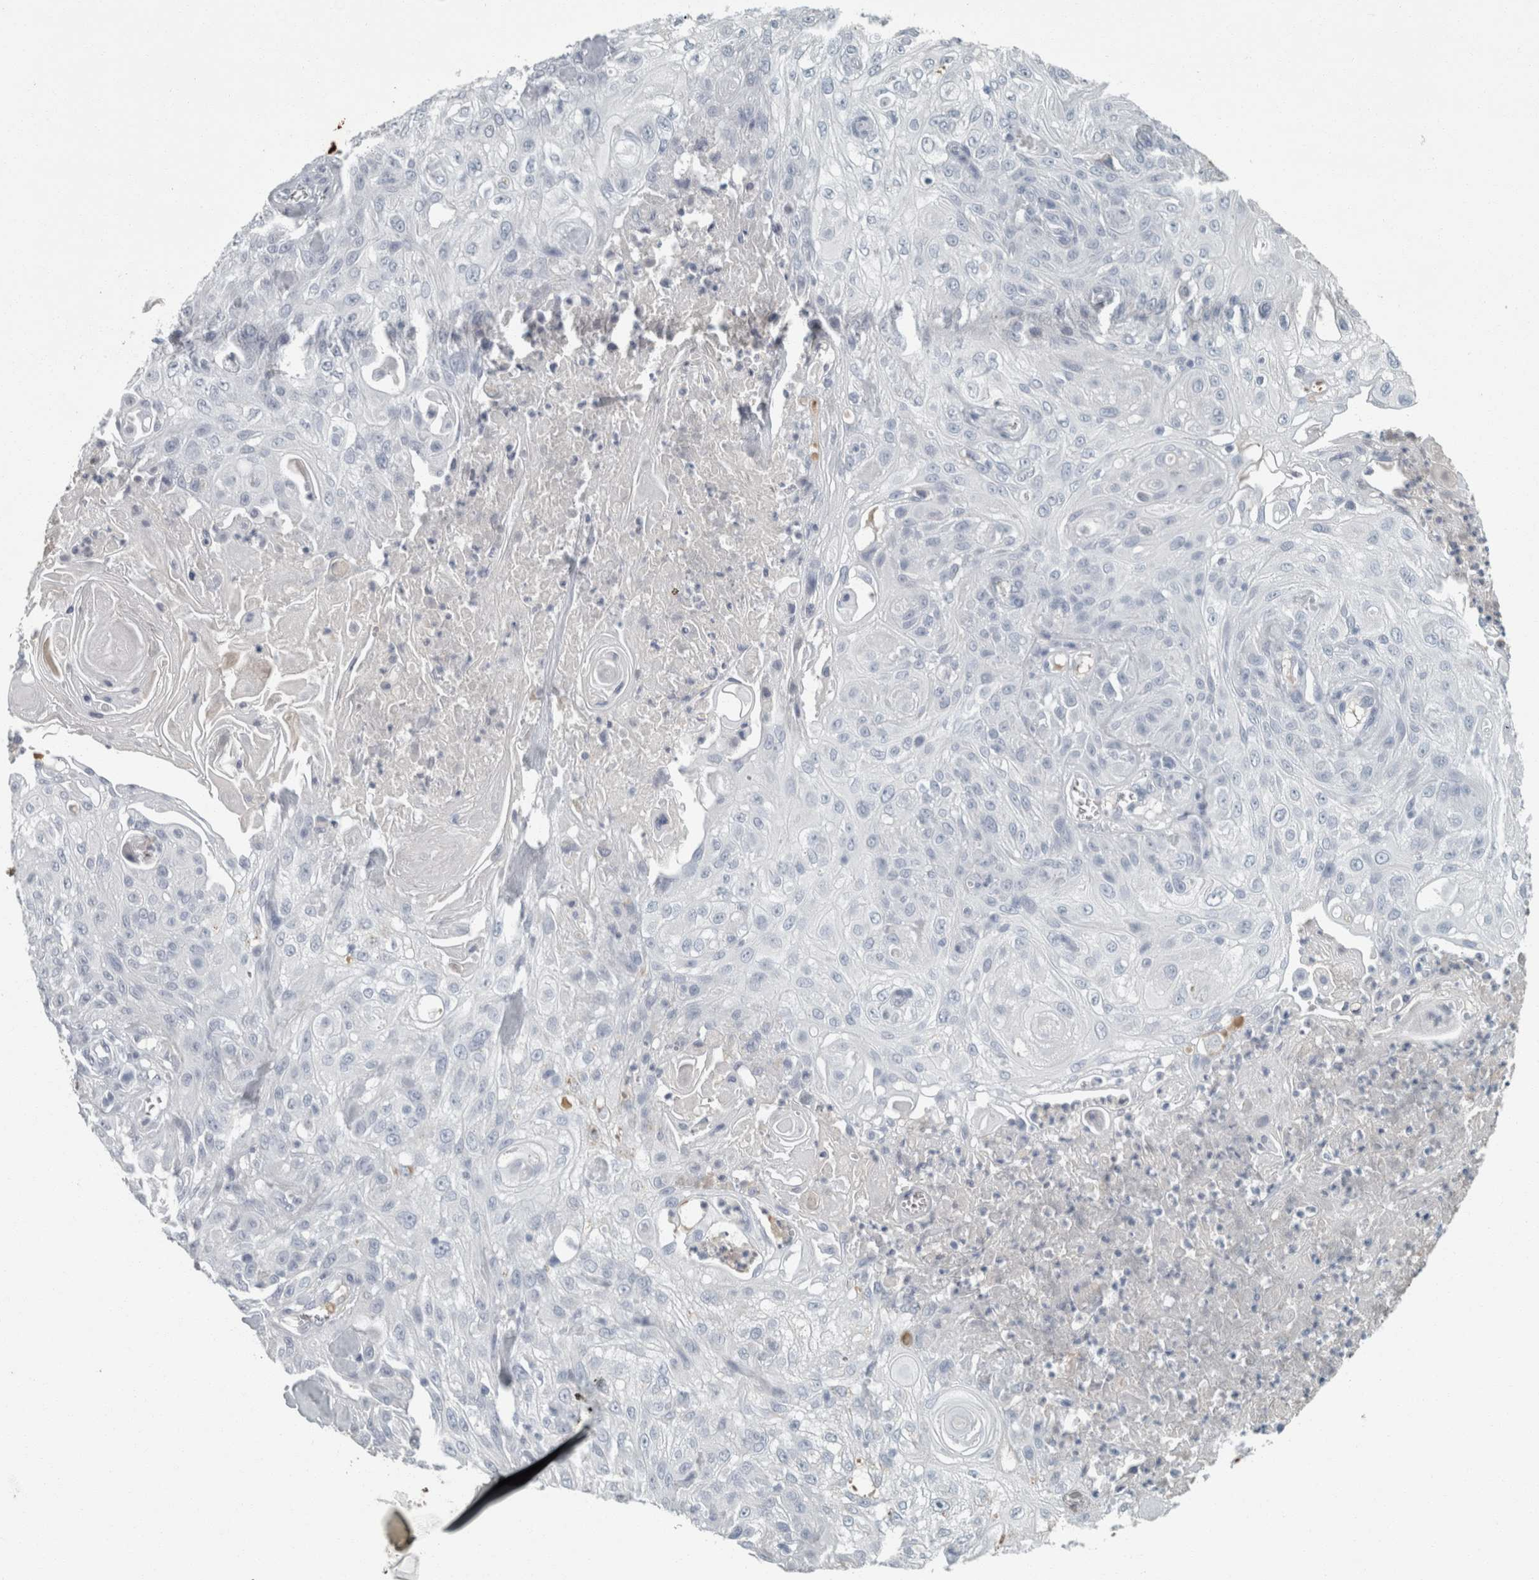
{"staining": {"intensity": "negative", "quantity": "none", "location": "none"}, "tissue": "skin cancer", "cell_type": "Tumor cells", "image_type": "cancer", "snomed": [{"axis": "morphology", "description": "Squamous cell carcinoma, NOS"}, {"axis": "topography", "description": "Skin"}], "caption": "Immunohistochemistry image of human skin squamous cell carcinoma stained for a protein (brown), which shows no positivity in tumor cells.", "gene": "CHL1", "patient": {"sex": "male", "age": 75}}